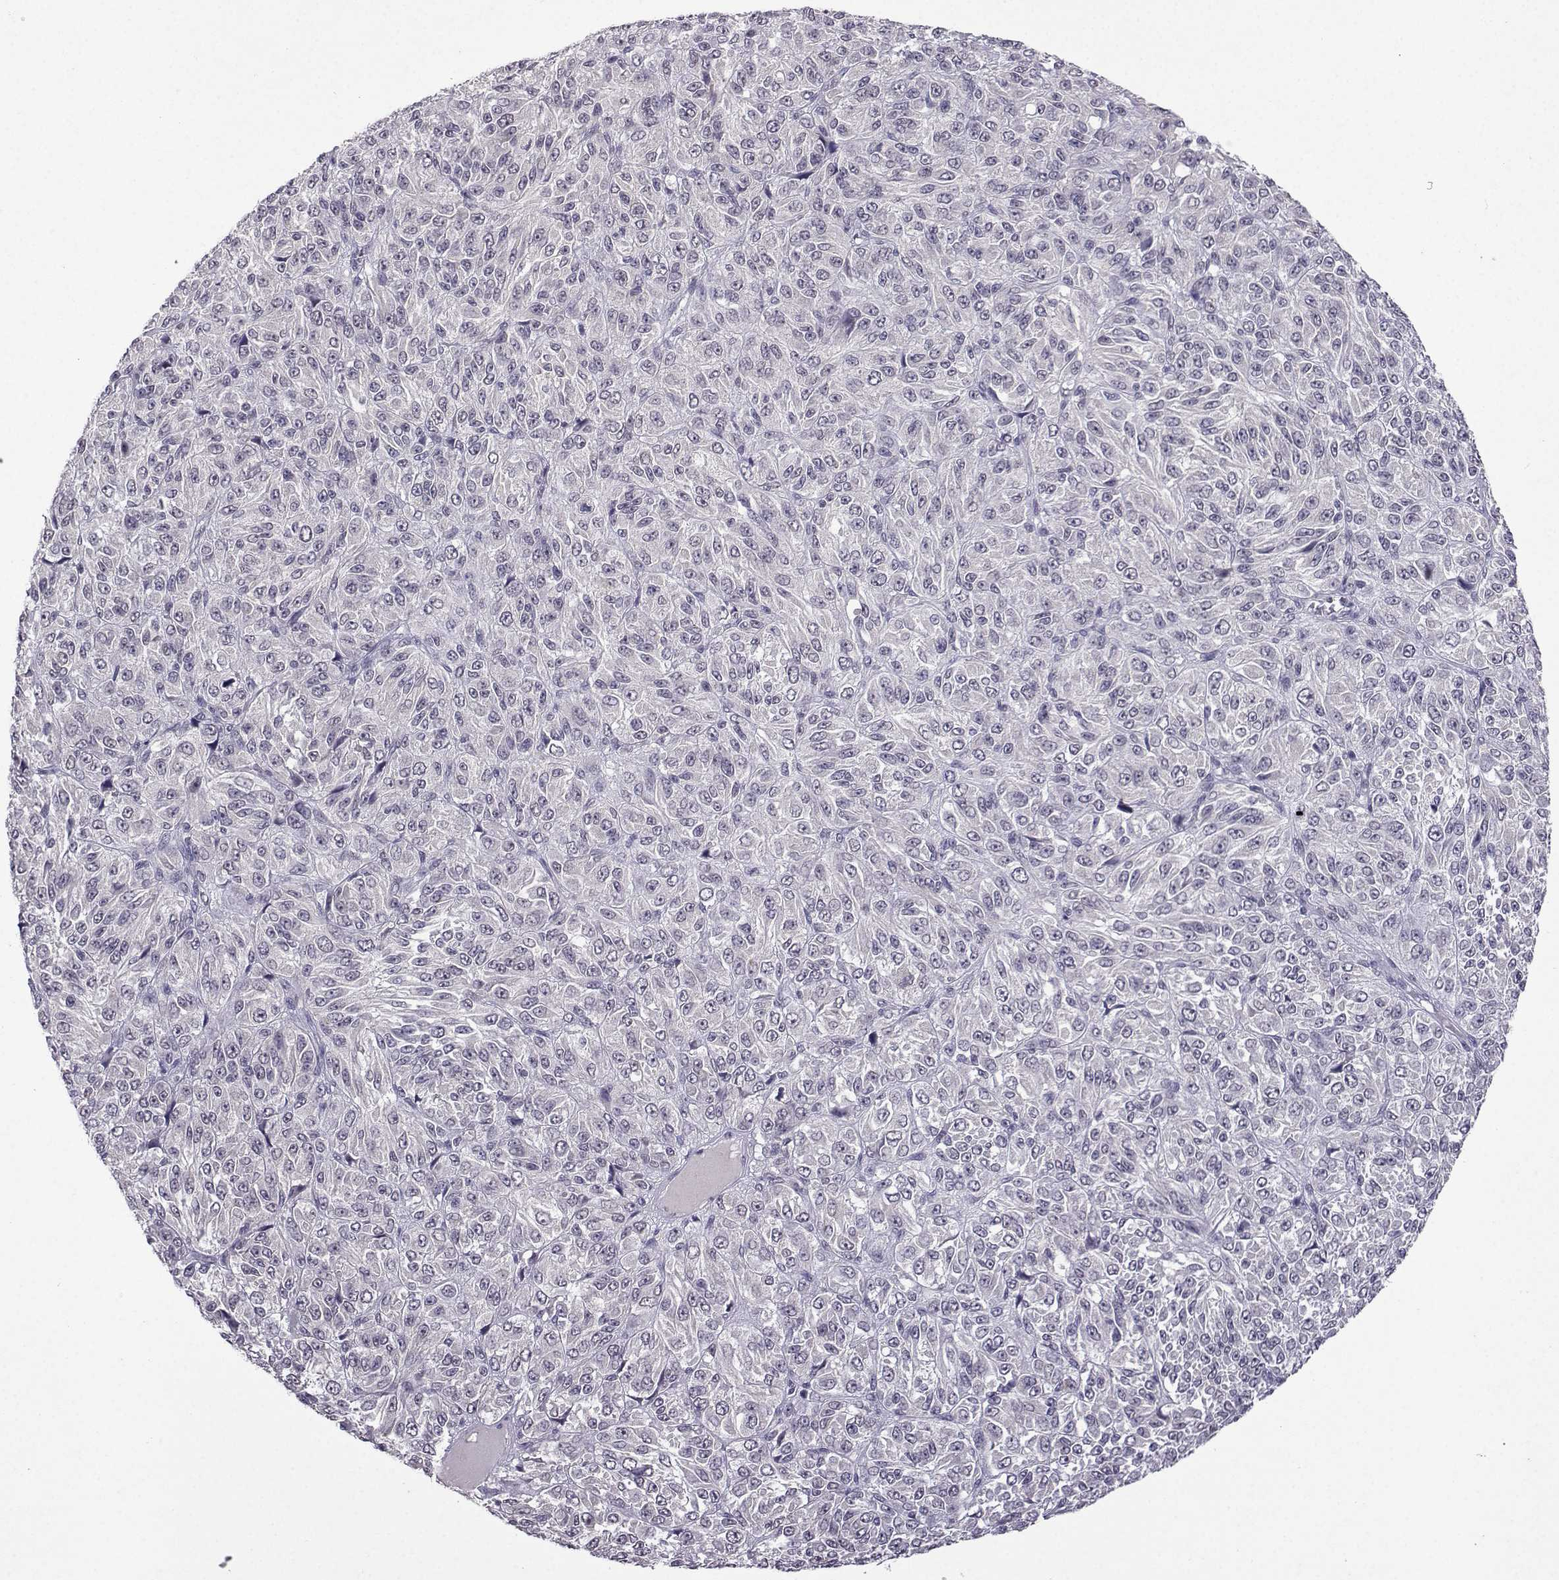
{"staining": {"intensity": "negative", "quantity": "none", "location": "none"}, "tissue": "melanoma", "cell_type": "Tumor cells", "image_type": "cancer", "snomed": [{"axis": "morphology", "description": "Malignant melanoma, Metastatic site"}, {"axis": "topography", "description": "Brain"}], "caption": "There is no significant expression in tumor cells of melanoma.", "gene": "CCL28", "patient": {"sex": "female", "age": 56}}